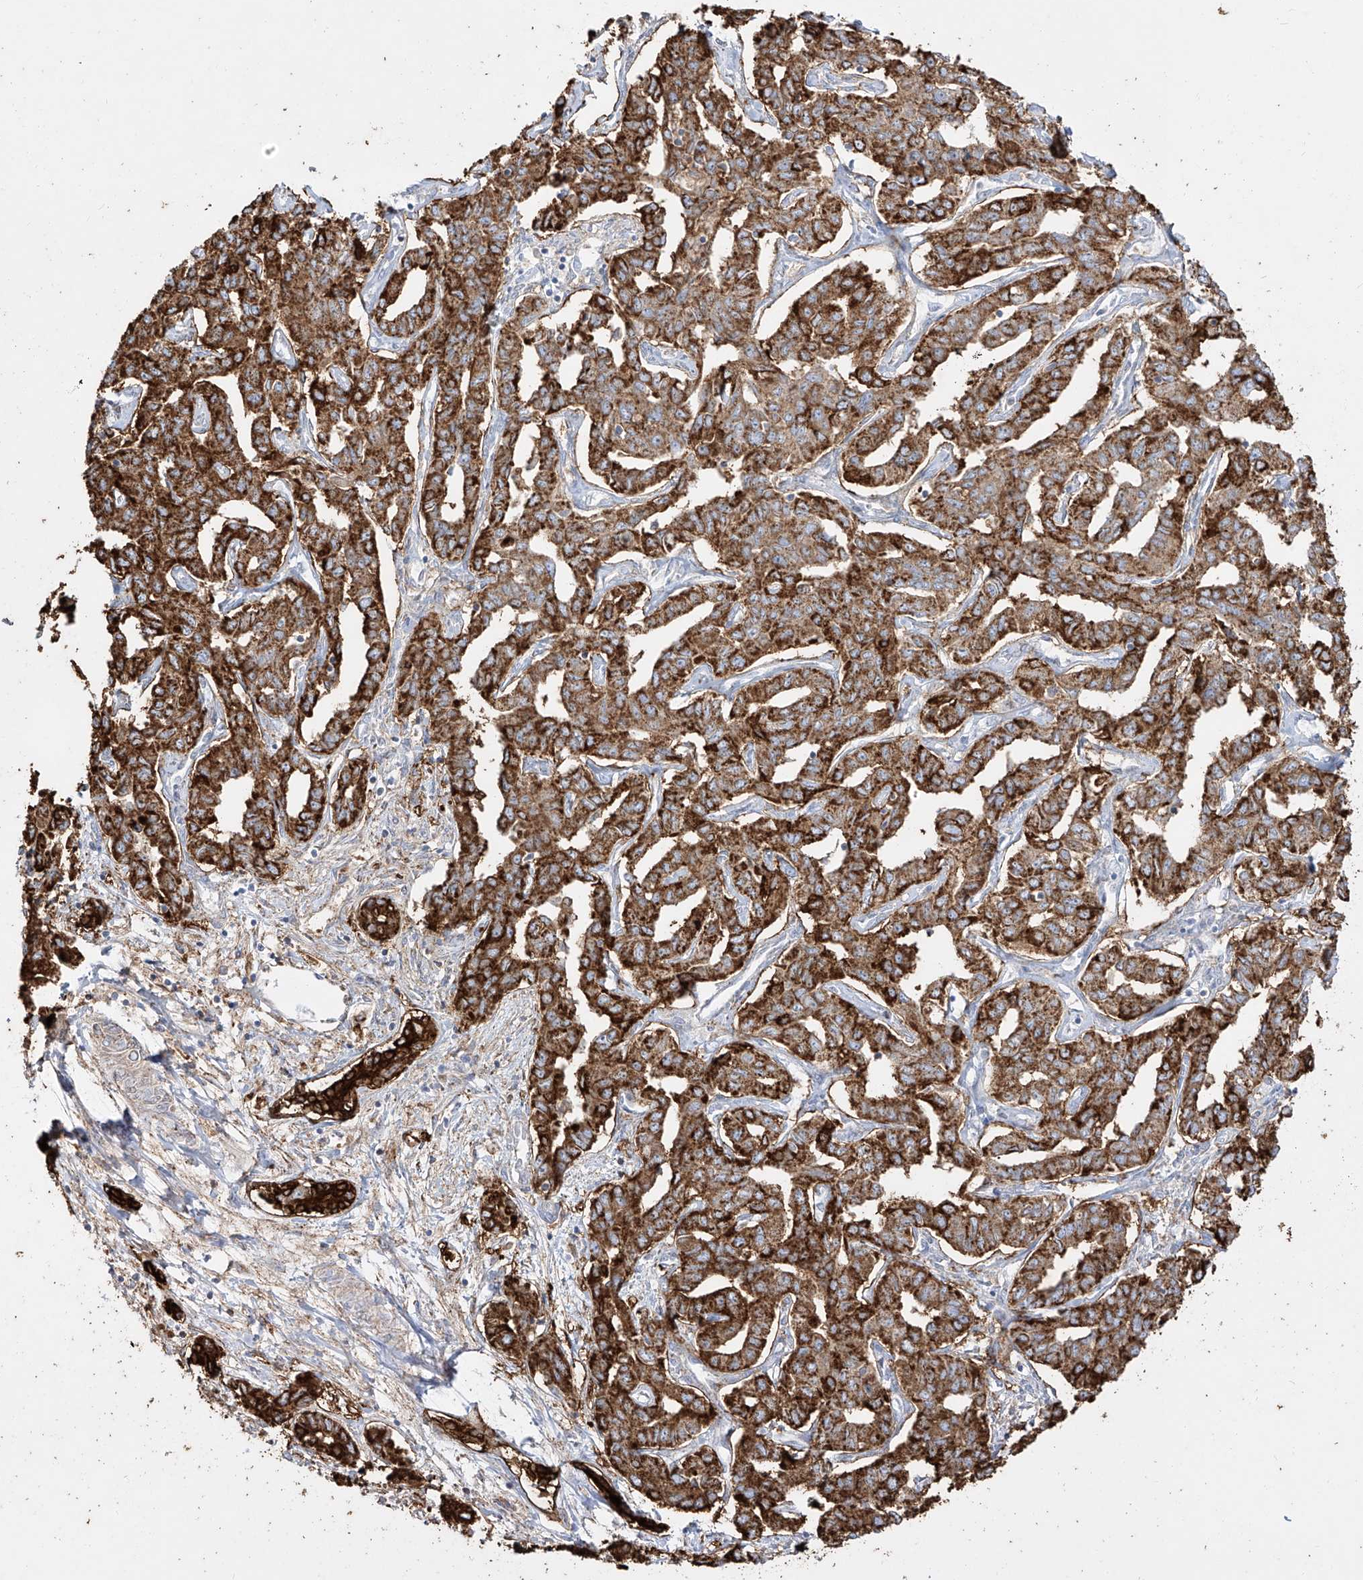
{"staining": {"intensity": "strong", "quantity": ">75%", "location": "cytoplasmic/membranous"}, "tissue": "liver cancer", "cell_type": "Tumor cells", "image_type": "cancer", "snomed": [{"axis": "morphology", "description": "Cholangiocarcinoma"}, {"axis": "topography", "description": "Liver"}], "caption": "Immunohistochemical staining of liver cancer exhibits high levels of strong cytoplasmic/membranous positivity in approximately >75% of tumor cells. Using DAB (3,3'-diaminobenzidine) (brown) and hematoxylin (blue) stains, captured at high magnification using brightfield microscopy.", "gene": "ZGRF1", "patient": {"sex": "male", "age": 59}}